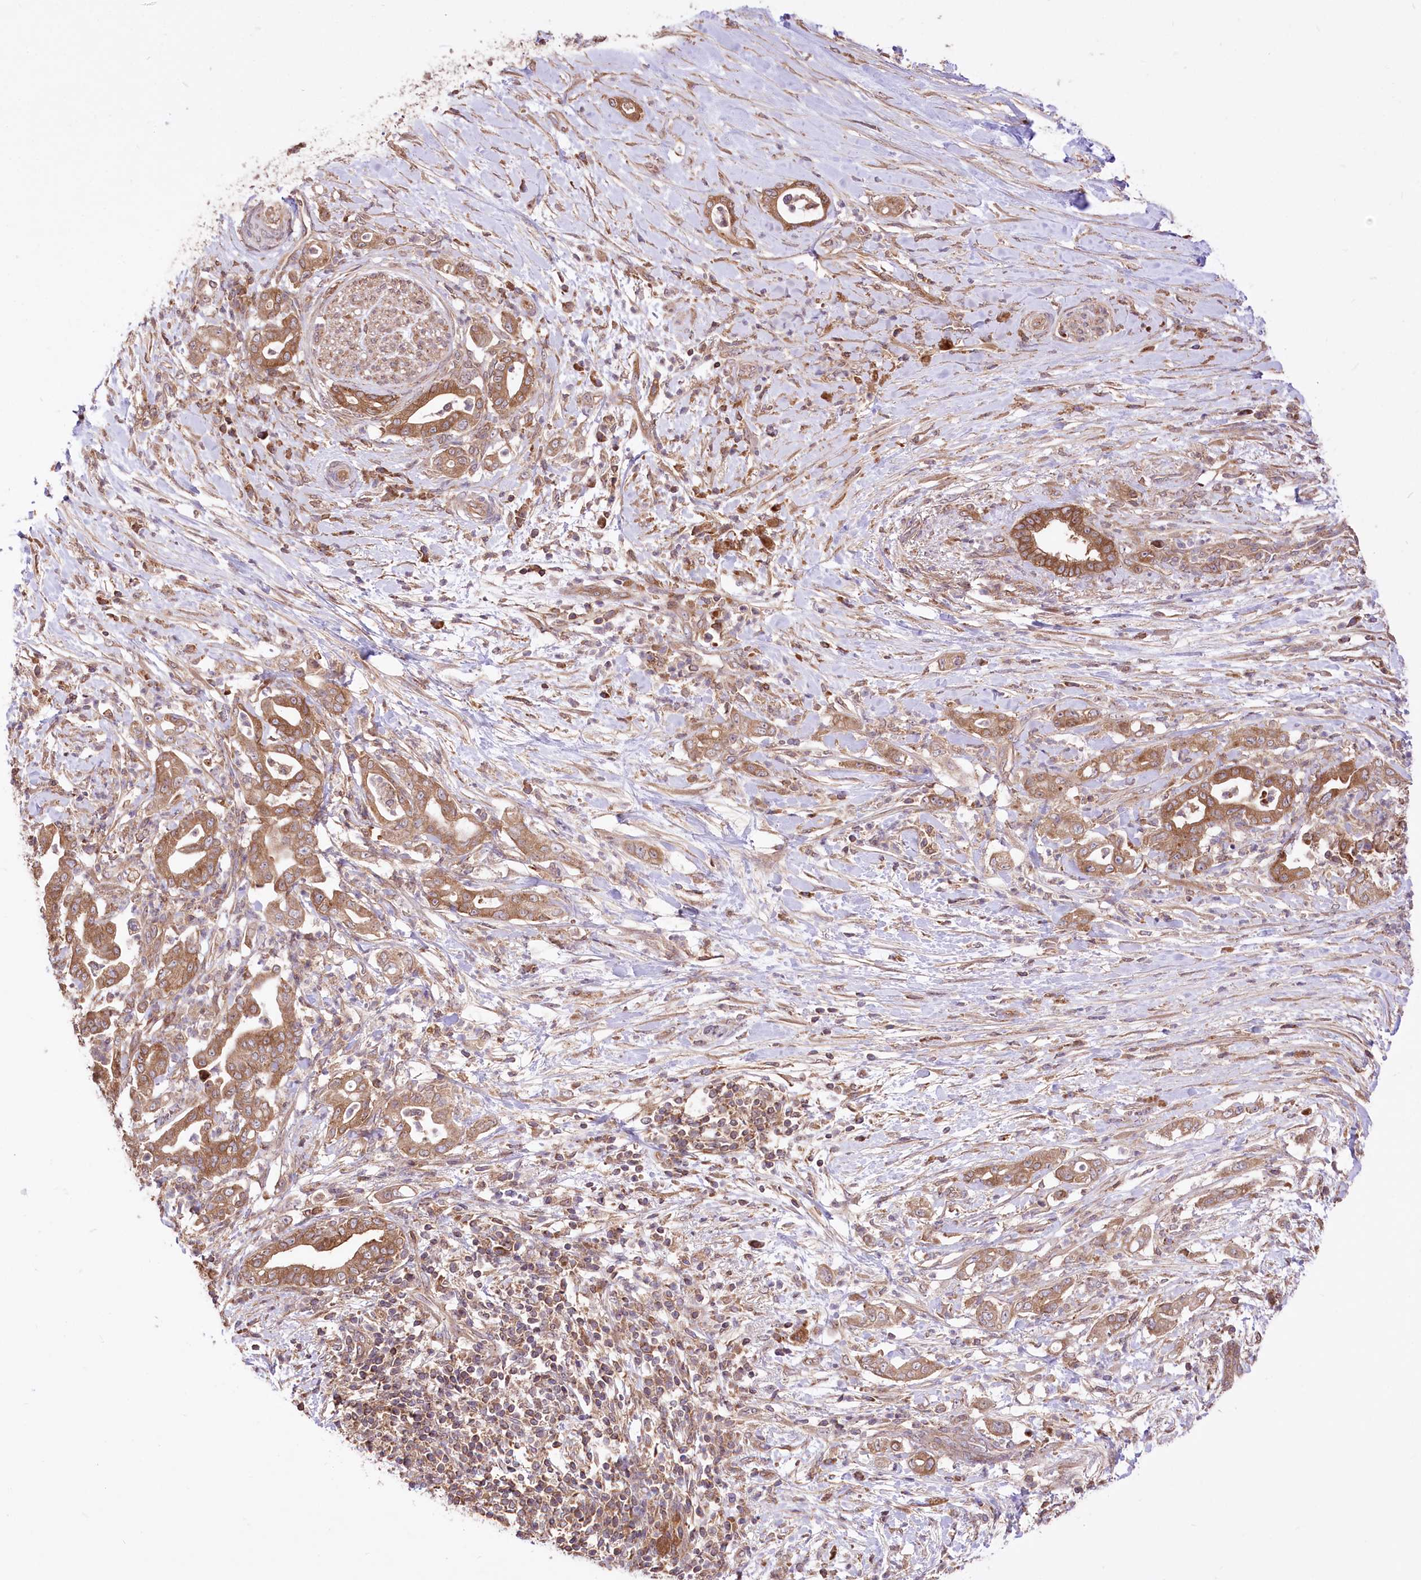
{"staining": {"intensity": "moderate", "quantity": ">75%", "location": "cytoplasmic/membranous"}, "tissue": "pancreatic cancer", "cell_type": "Tumor cells", "image_type": "cancer", "snomed": [{"axis": "morphology", "description": "Adenocarcinoma, NOS"}, {"axis": "topography", "description": "Pancreas"}], "caption": "Brown immunohistochemical staining in human pancreatic cancer exhibits moderate cytoplasmic/membranous expression in approximately >75% of tumor cells.", "gene": "XYLB", "patient": {"sex": "female", "age": 55}}